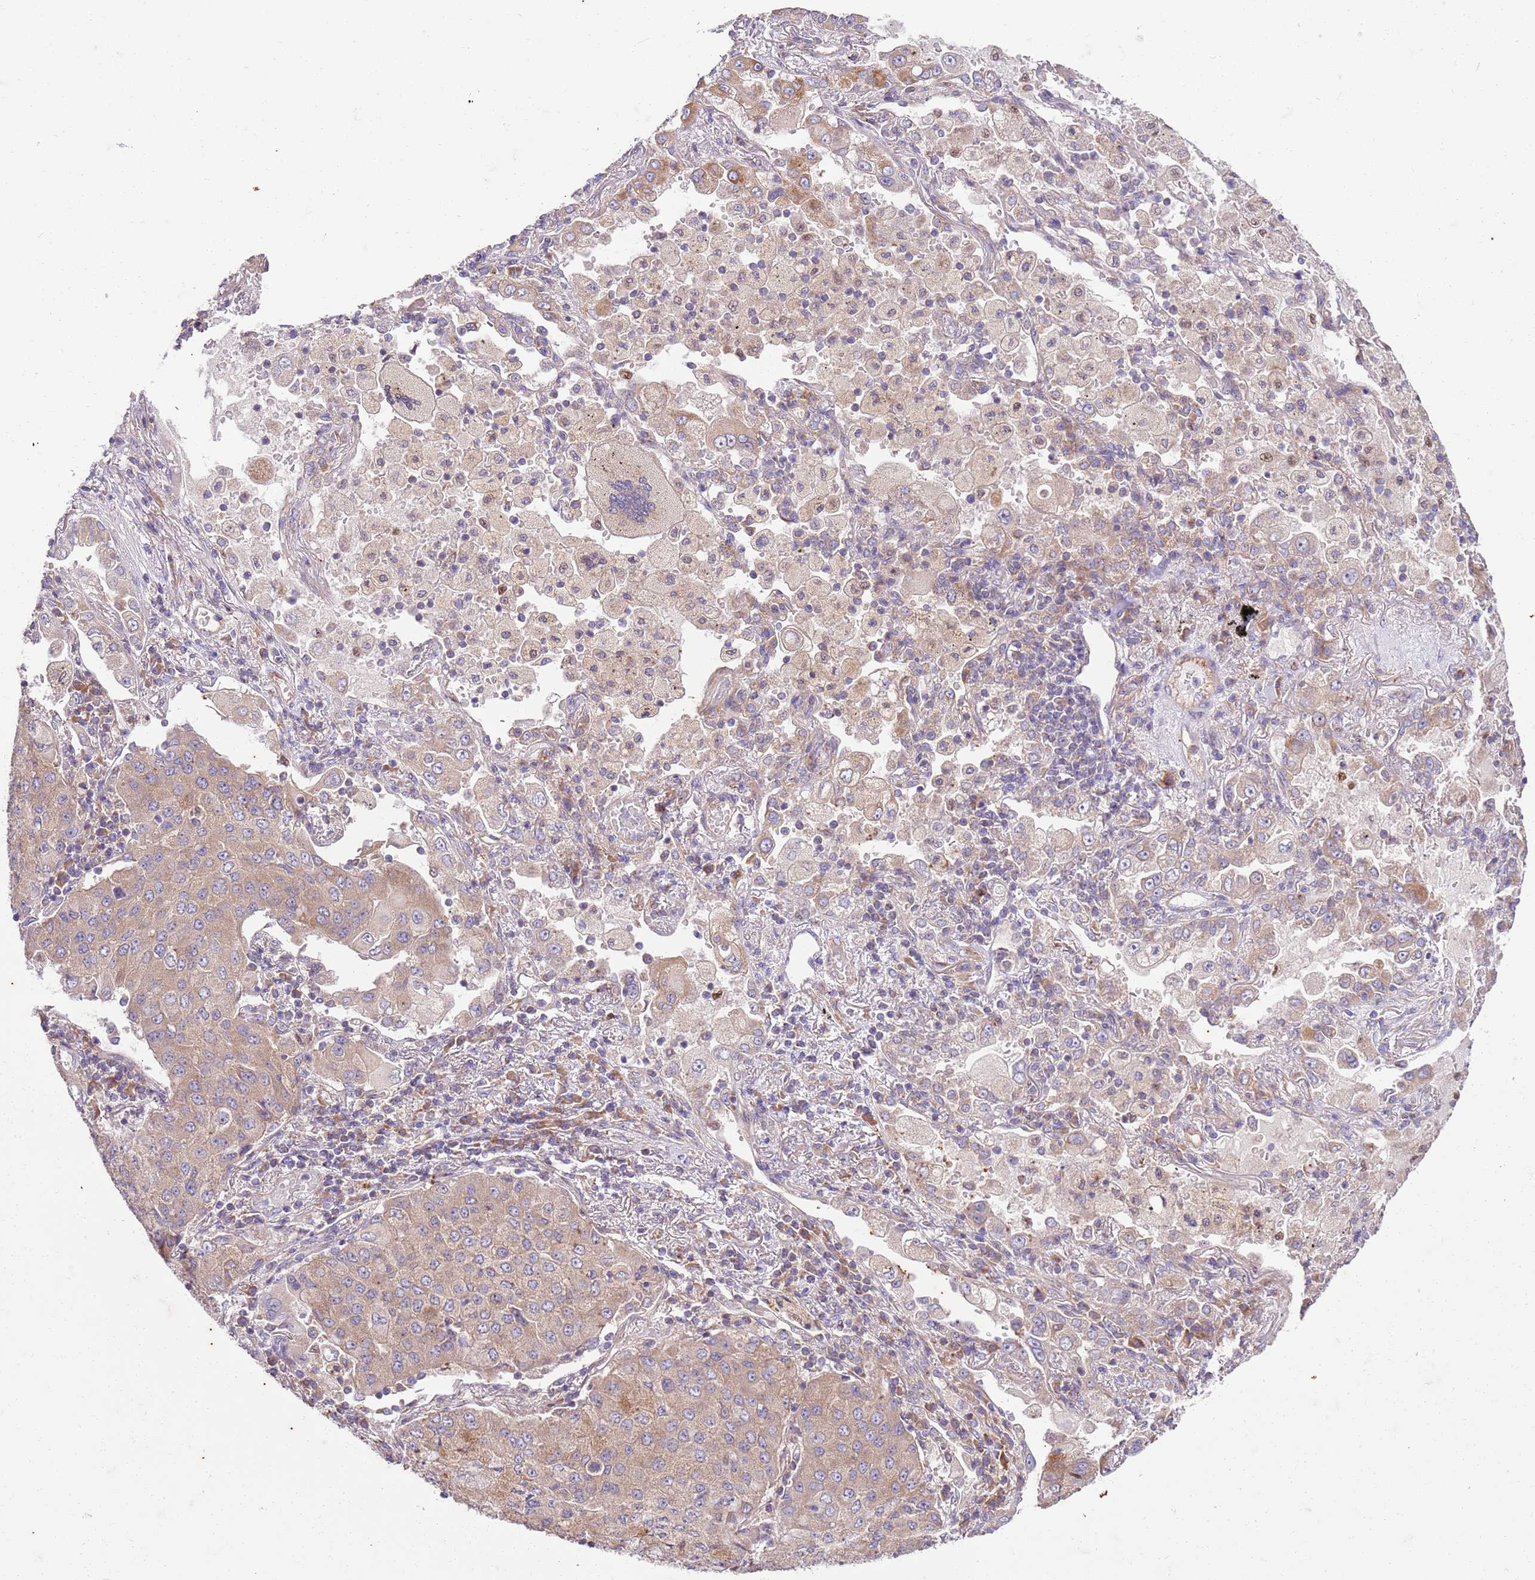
{"staining": {"intensity": "weak", "quantity": ">75%", "location": "cytoplasmic/membranous"}, "tissue": "lung cancer", "cell_type": "Tumor cells", "image_type": "cancer", "snomed": [{"axis": "morphology", "description": "Squamous cell carcinoma, NOS"}, {"axis": "topography", "description": "Lung"}], "caption": "Immunohistochemistry (IHC) micrograph of neoplastic tissue: lung squamous cell carcinoma stained using immunohistochemistry exhibits low levels of weak protein expression localized specifically in the cytoplasmic/membranous of tumor cells, appearing as a cytoplasmic/membranous brown color.", "gene": "OSBP", "patient": {"sex": "male", "age": 74}}